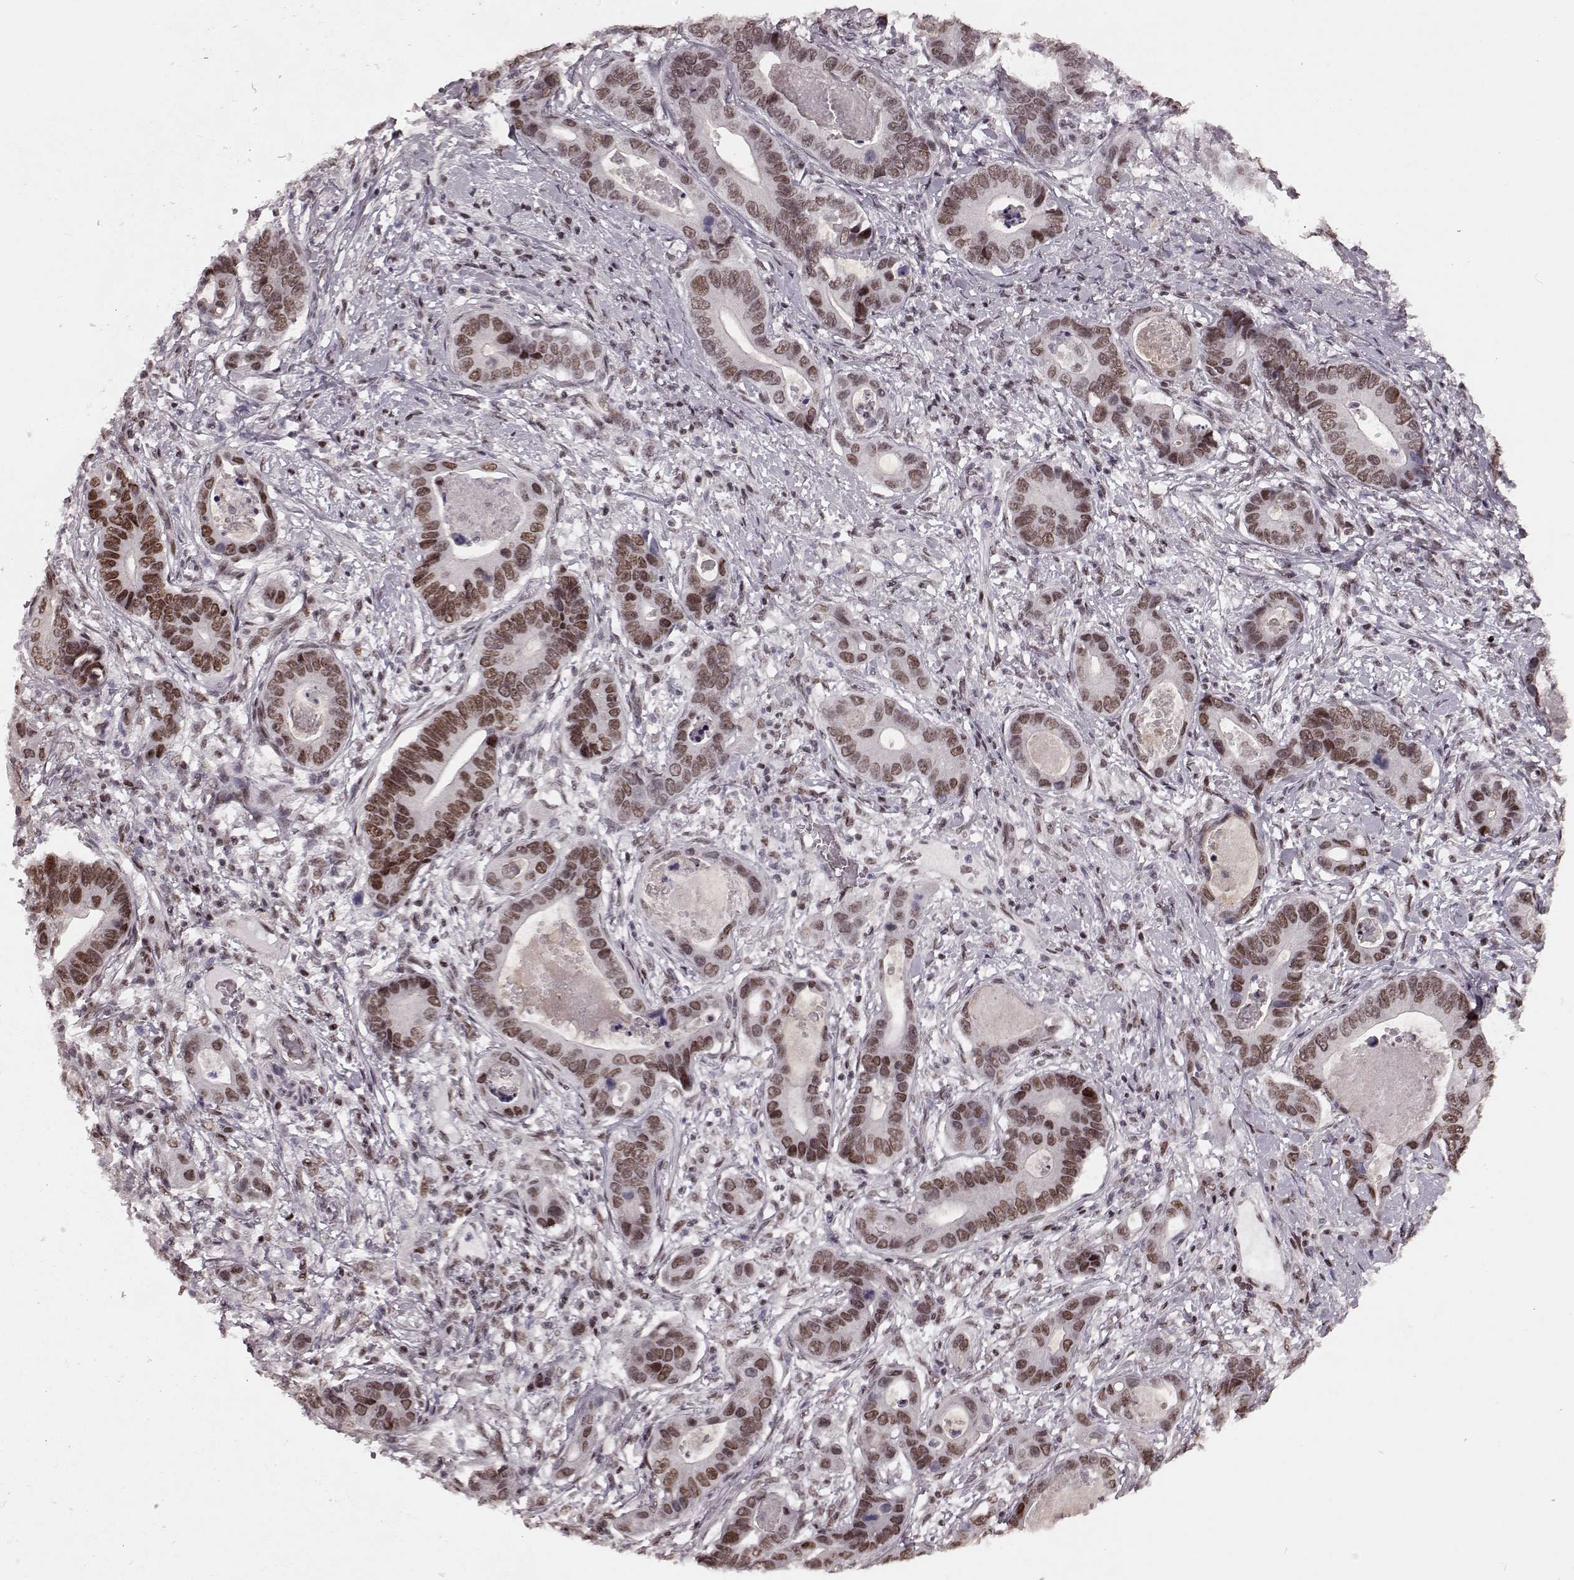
{"staining": {"intensity": "moderate", "quantity": "25%-75%", "location": "nuclear"}, "tissue": "stomach cancer", "cell_type": "Tumor cells", "image_type": "cancer", "snomed": [{"axis": "morphology", "description": "Adenocarcinoma, NOS"}, {"axis": "topography", "description": "Stomach"}], "caption": "Protein expression analysis of stomach cancer reveals moderate nuclear expression in about 25%-75% of tumor cells.", "gene": "NR2C1", "patient": {"sex": "male", "age": 84}}